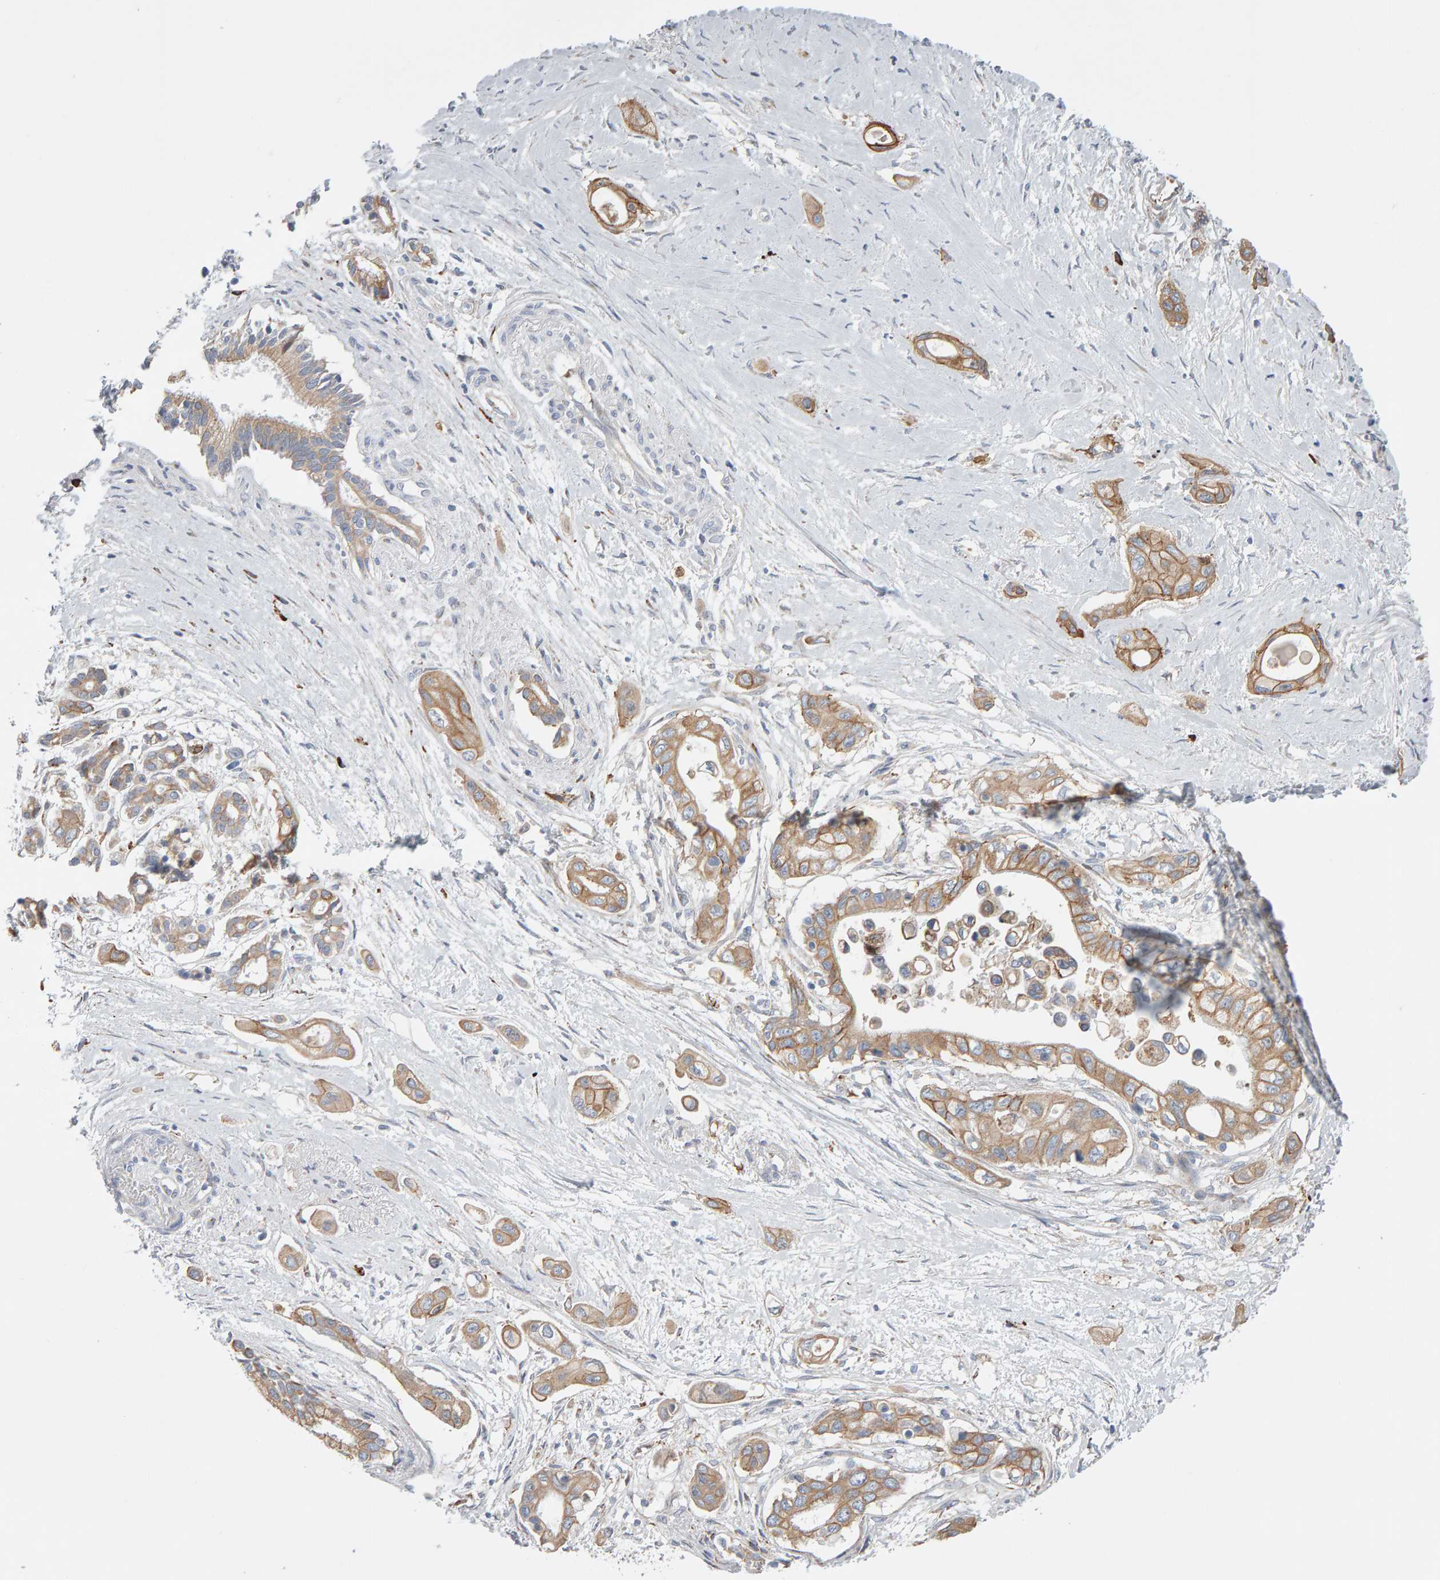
{"staining": {"intensity": "moderate", "quantity": ">75%", "location": "cytoplasmic/membranous"}, "tissue": "pancreatic cancer", "cell_type": "Tumor cells", "image_type": "cancer", "snomed": [{"axis": "morphology", "description": "Adenocarcinoma, NOS"}, {"axis": "topography", "description": "Pancreas"}], "caption": "Immunohistochemical staining of human adenocarcinoma (pancreatic) reveals moderate cytoplasmic/membranous protein expression in about >75% of tumor cells.", "gene": "ENGASE", "patient": {"sex": "male", "age": 59}}